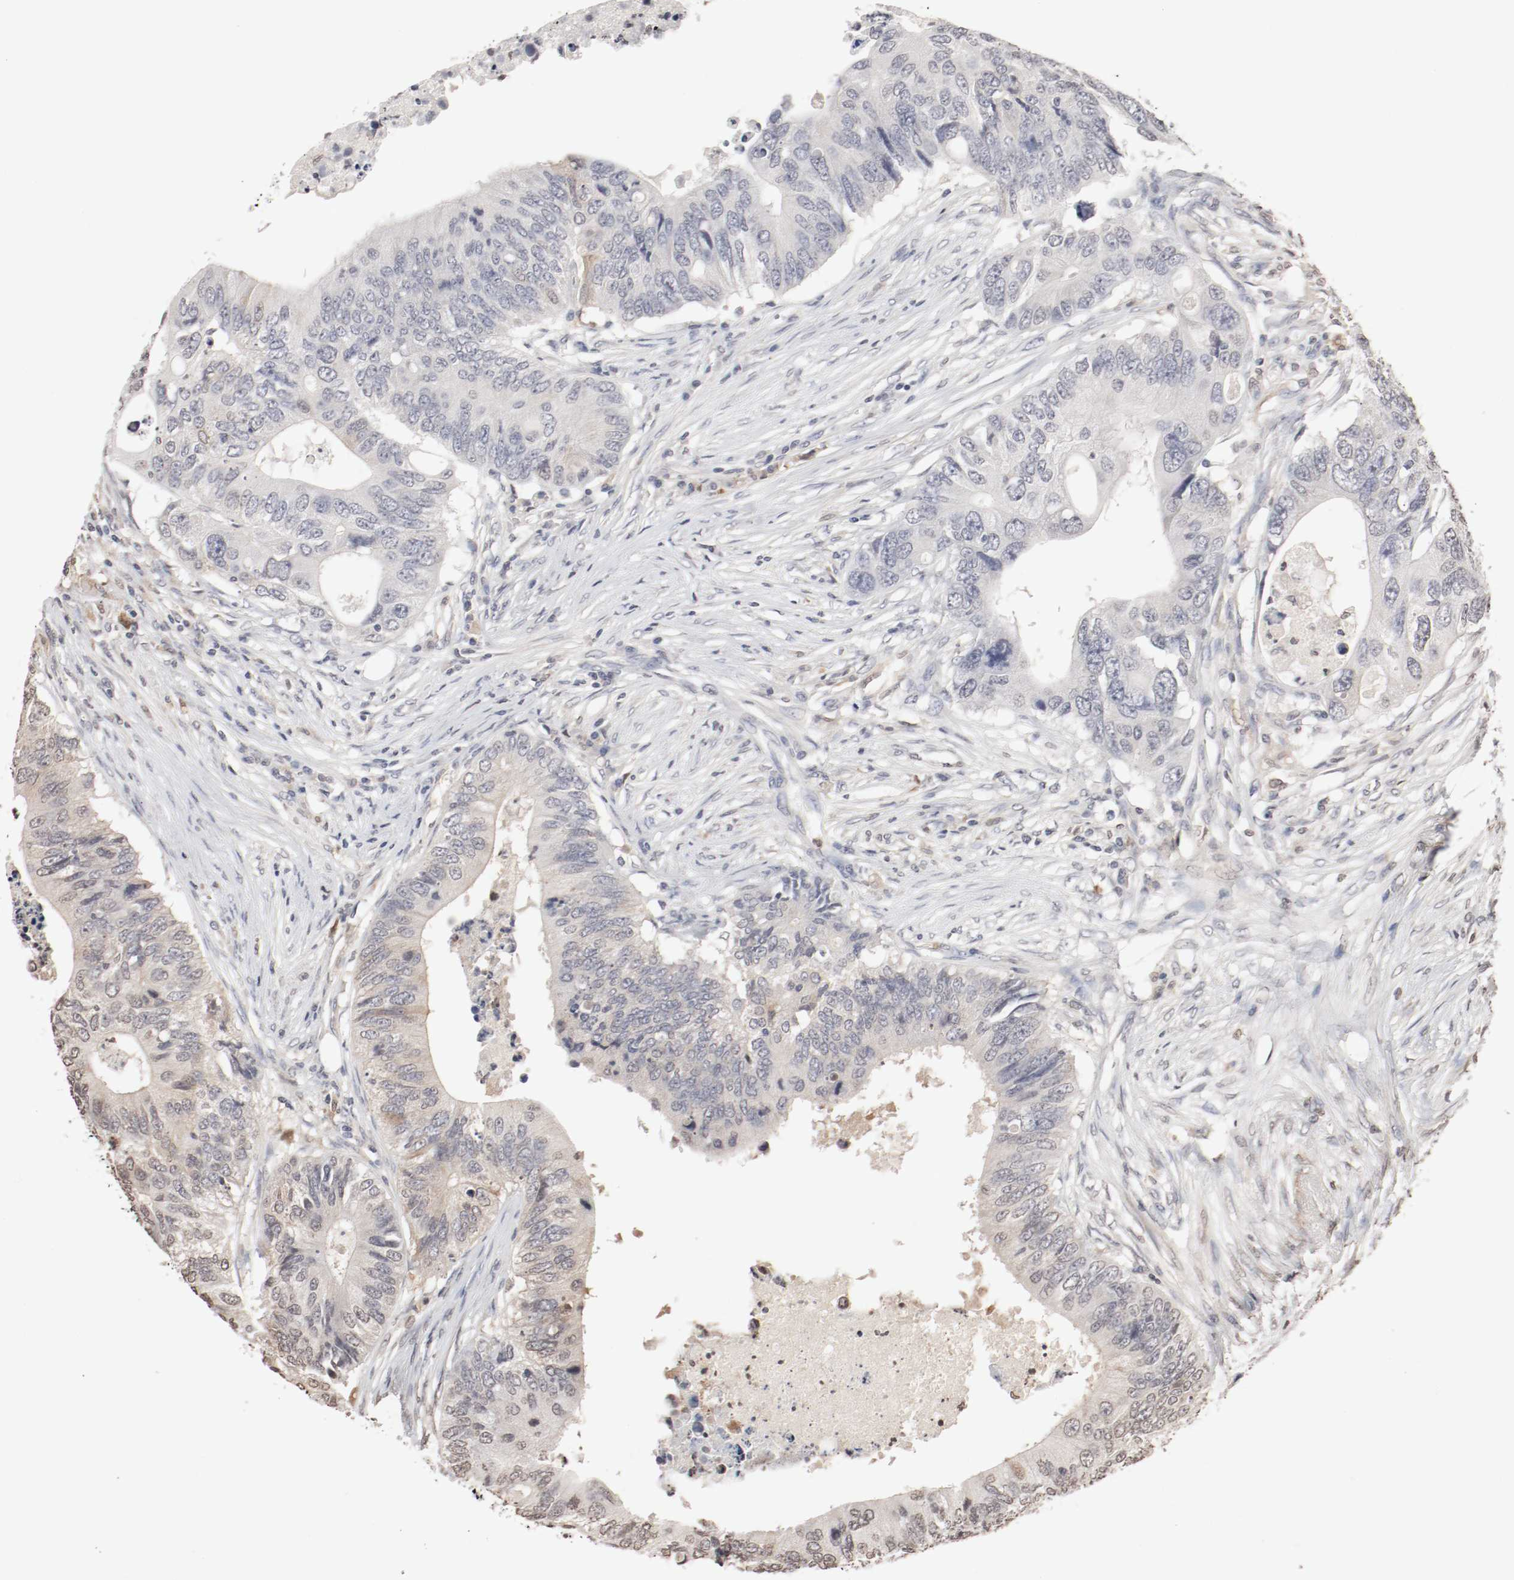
{"staining": {"intensity": "weak", "quantity": "25%-75%", "location": "cytoplasmic/membranous"}, "tissue": "colorectal cancer", "cell_type": "Tumor cells", "image_type": "cancer", "snomed": [{"axis": "morphology", "description": "Adenocarcinoma, NOS"}, {"axis": "topography", "description": "Colon"}], "caption": "Weak cytoplasmic/membranous positivity is appreciated in about 25%-75% of tumor cells in colorectal cancer (adenocarcinoma).", "gene": "WASL", "patient": {"sex": "male", "age": 71}}